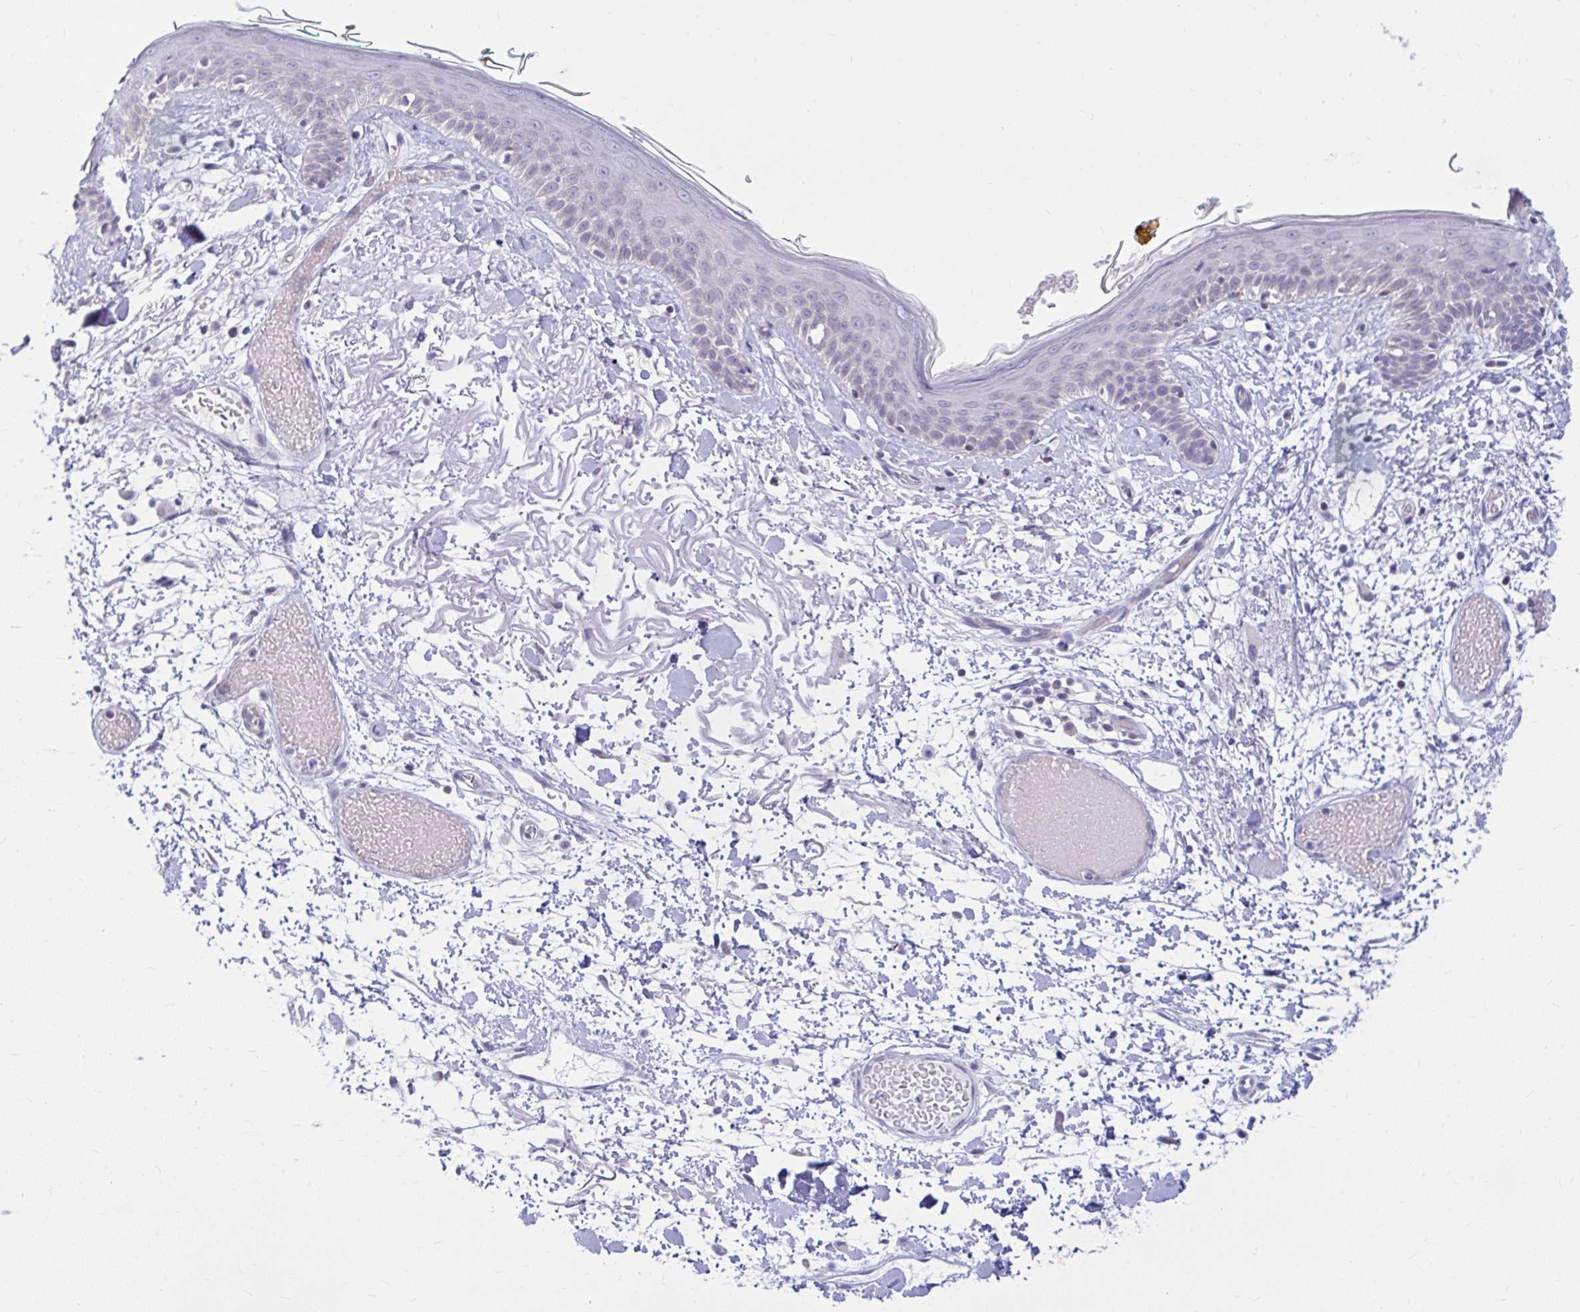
{"staining": {"intensity": "negative", "quantity": "none", "location": "none"}, "tissue": "skin", "cell_type": "Fibroblasts", "image_type": "normal", "snomed": [{"axis": "morphology", "description": "Normal tissue, NOS"}, {"axis": "topography", "description": "Skin"}], "caption": "Immunohistochemical staining of unremarkable skin demonstrates no significant expression in fibroblasts.", "gene": "RADIL", "patient": {"sex": "male", "age": 79}}